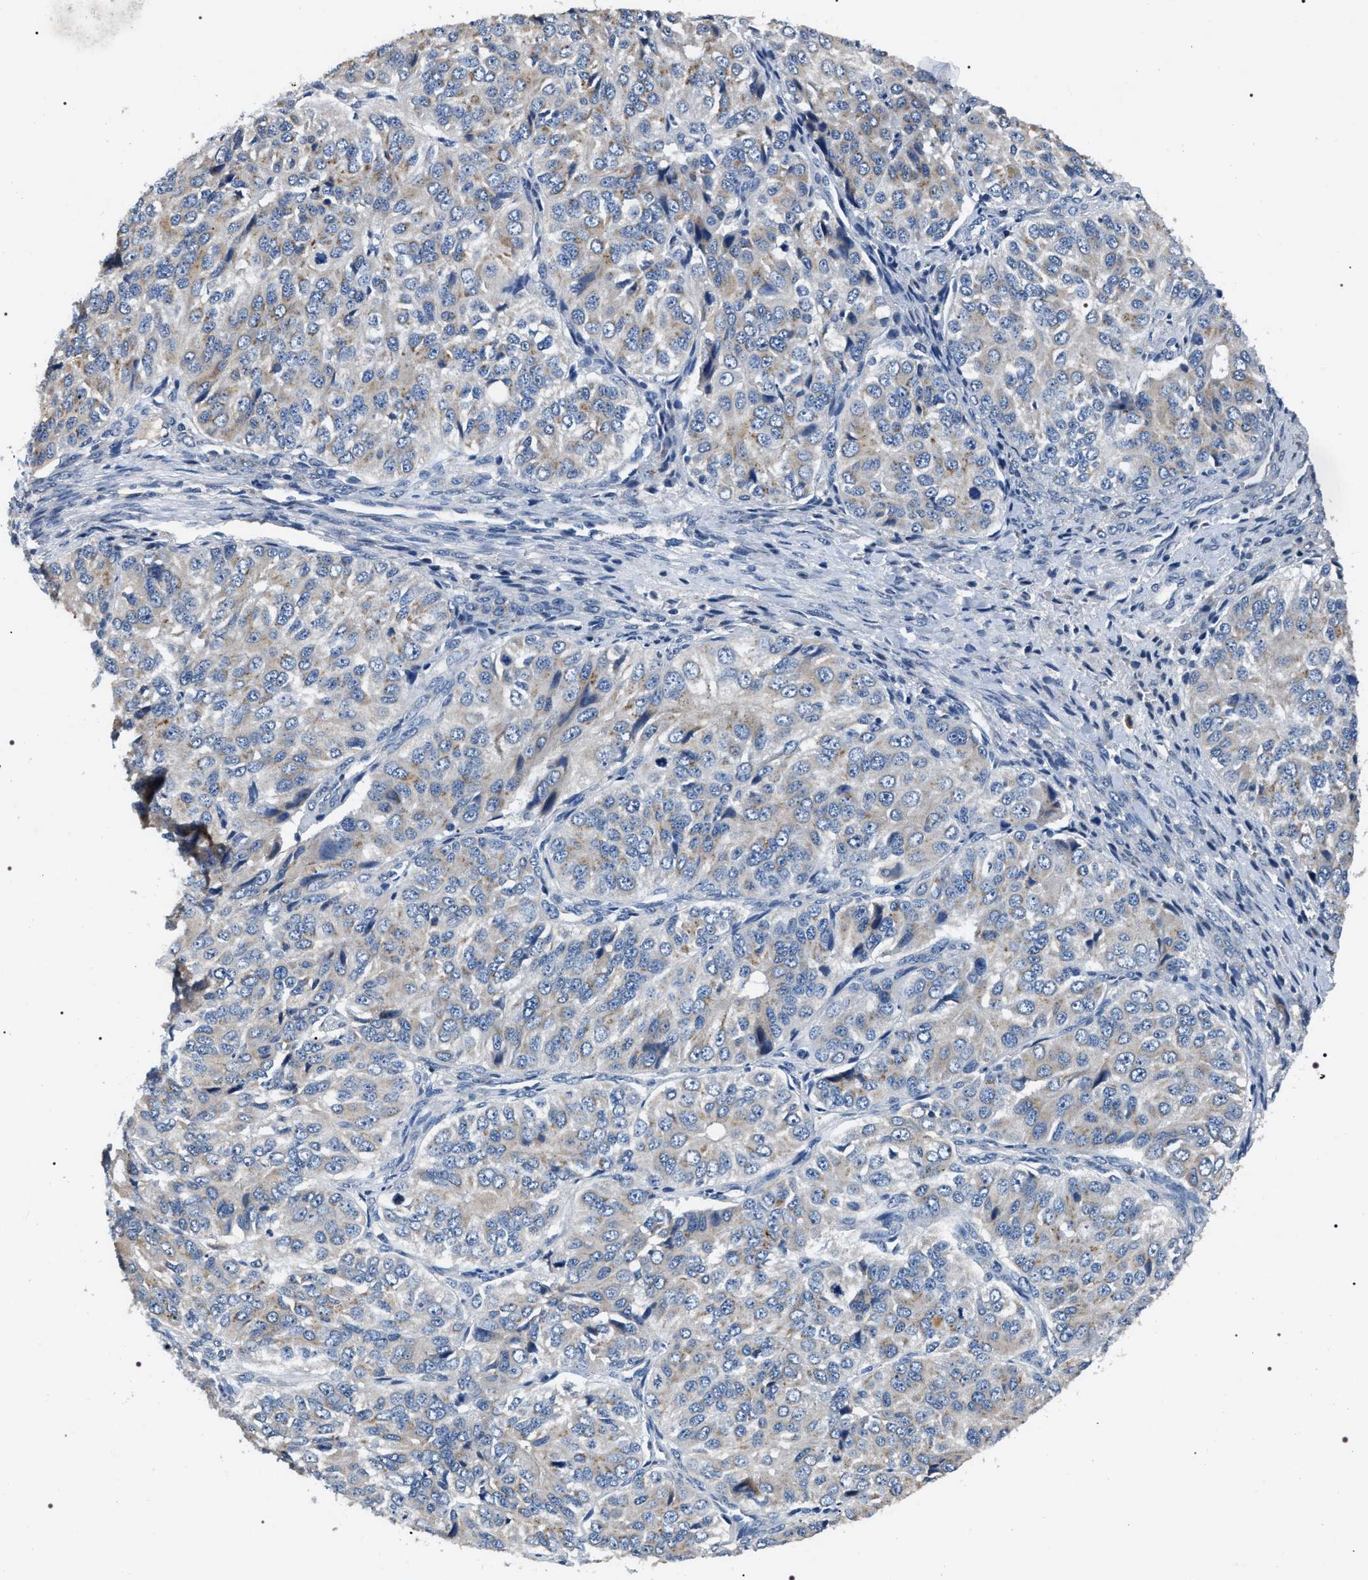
{"staining": {"intensity": "negative", "quantity": "none", "location": "none"}, "tissue": "ovarian cancer", "cell_type": "Tumor cells", "image_type": "cancer", "snomed": [{"axis": "morphology", "description": "Carcinoma, endometroid"}, {"axis": "topography", "description": "Ovary"}], "caption": "Immunohistochemical staining of ovarian cancer shows no significant positivity in tumor cells.", "gene": "IFT81", "patient": {"sex": "female", "age": 51}}